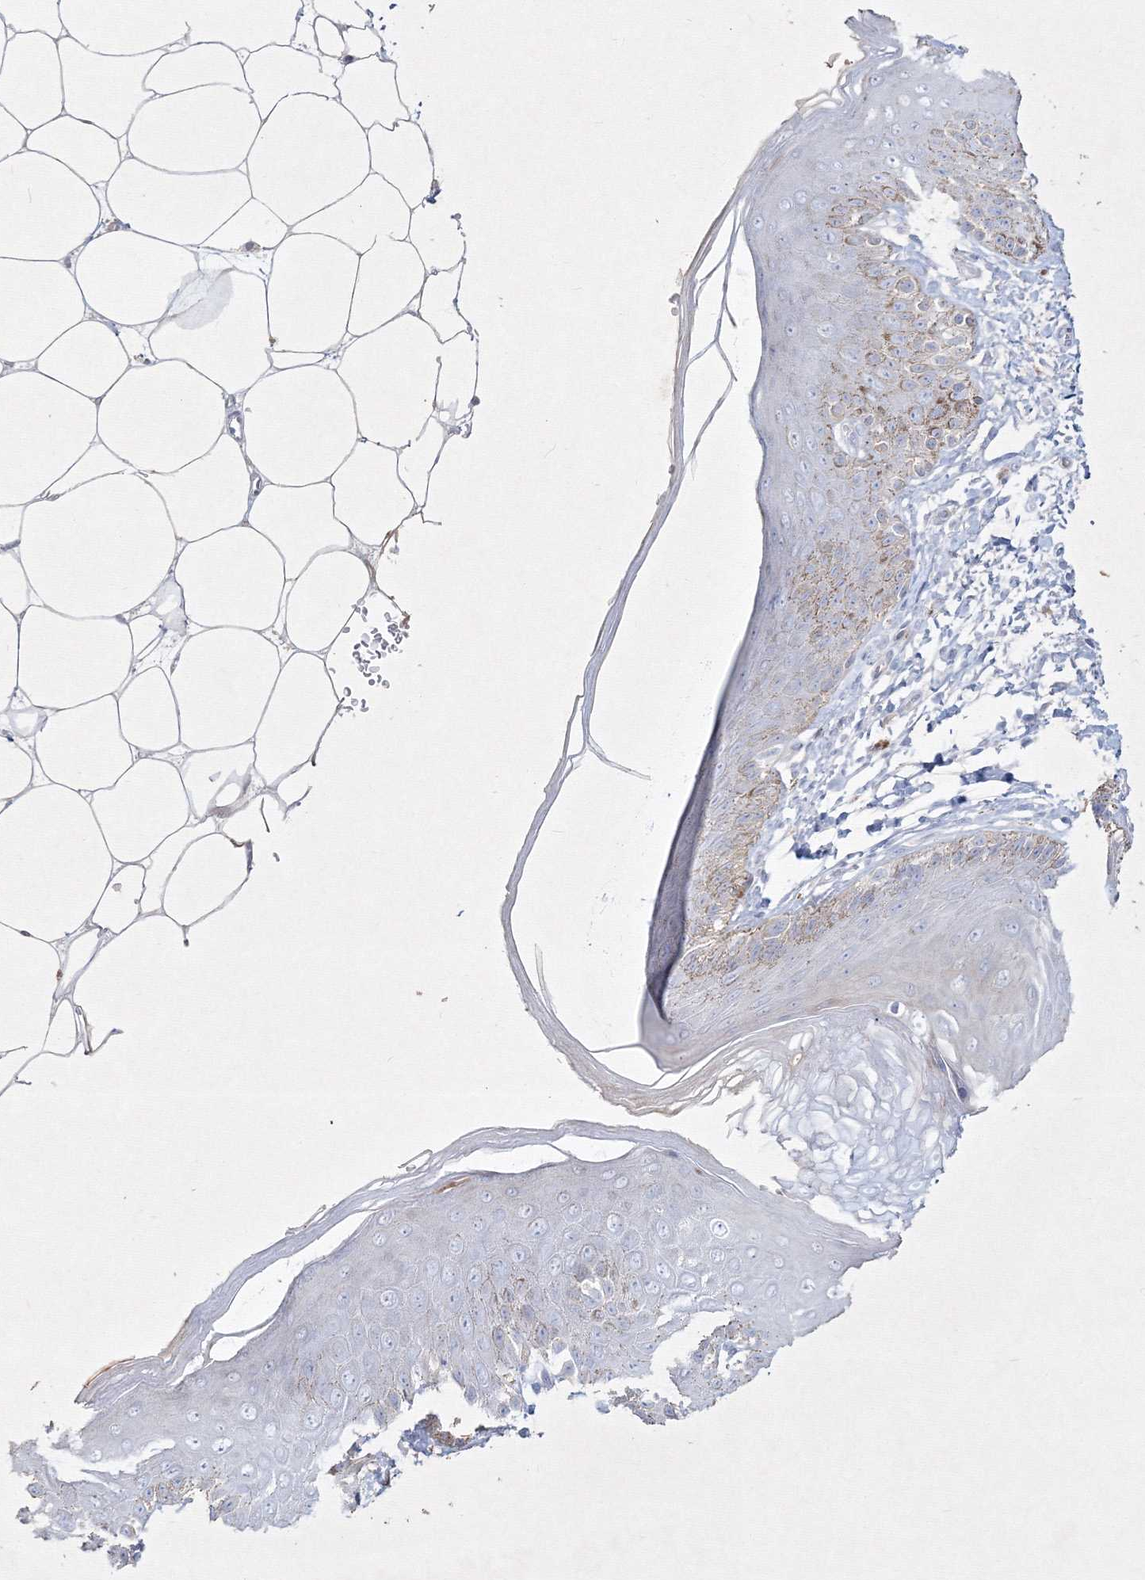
{"staining": {"intensity": "weak", "quantity": "<25%", "location": "cytoplasmic/membranous"}, "tissue": "skin", "cell_type": "Epidermal cells", "image_type": "normal", "snomed": [{"axis": "morphology", "description": "Normal tissue, NOS"}, {"axis": "topography", "description": "Anal"}], "caption": "DAB (3,3'-diaminobenzidine) immunohistochemical staining of benign human skin shows no significant expression in epidermal cells.", "gene": "CXXC4", "patient": {"sex": "male", "age": 44}}